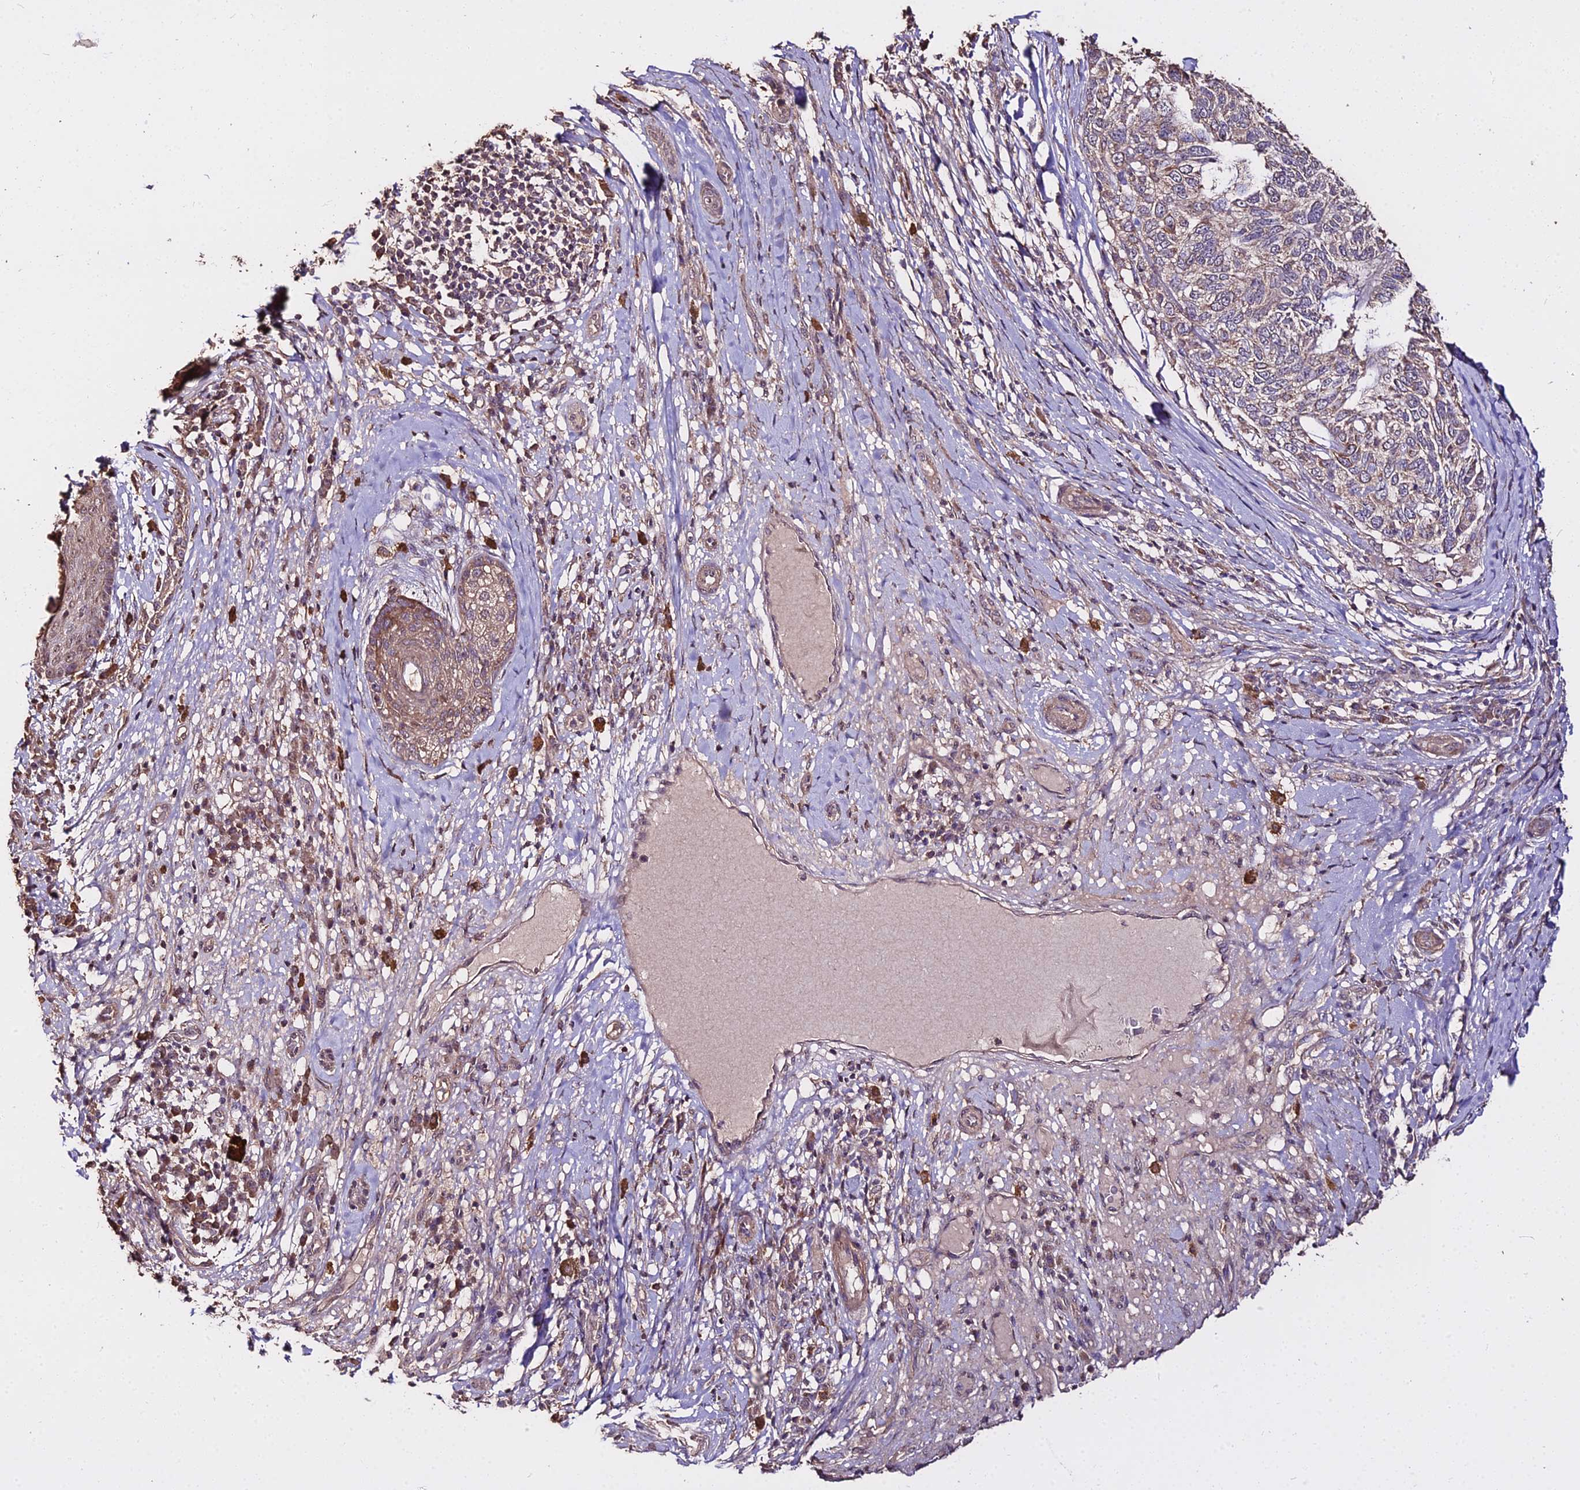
{"staining": {"intensity": "weak", "quantity": "<25%", "location": "cytoplasmic/membranous"}, "tissue": "skin cancer", "cell_type": "Tumor cells", "image_type": "cancer", "snomed": [{"axis": "morphology", "description": "Basal cell carcinoma"}, {"axis": "topography", "description": "Skin"}], "caption": "Image shows no protein expression in tumor cells of skin cancer (basal cell carcinoma) tissue.", "gene": "METTL13", "patient": {"sex": "female", "age": 65}}